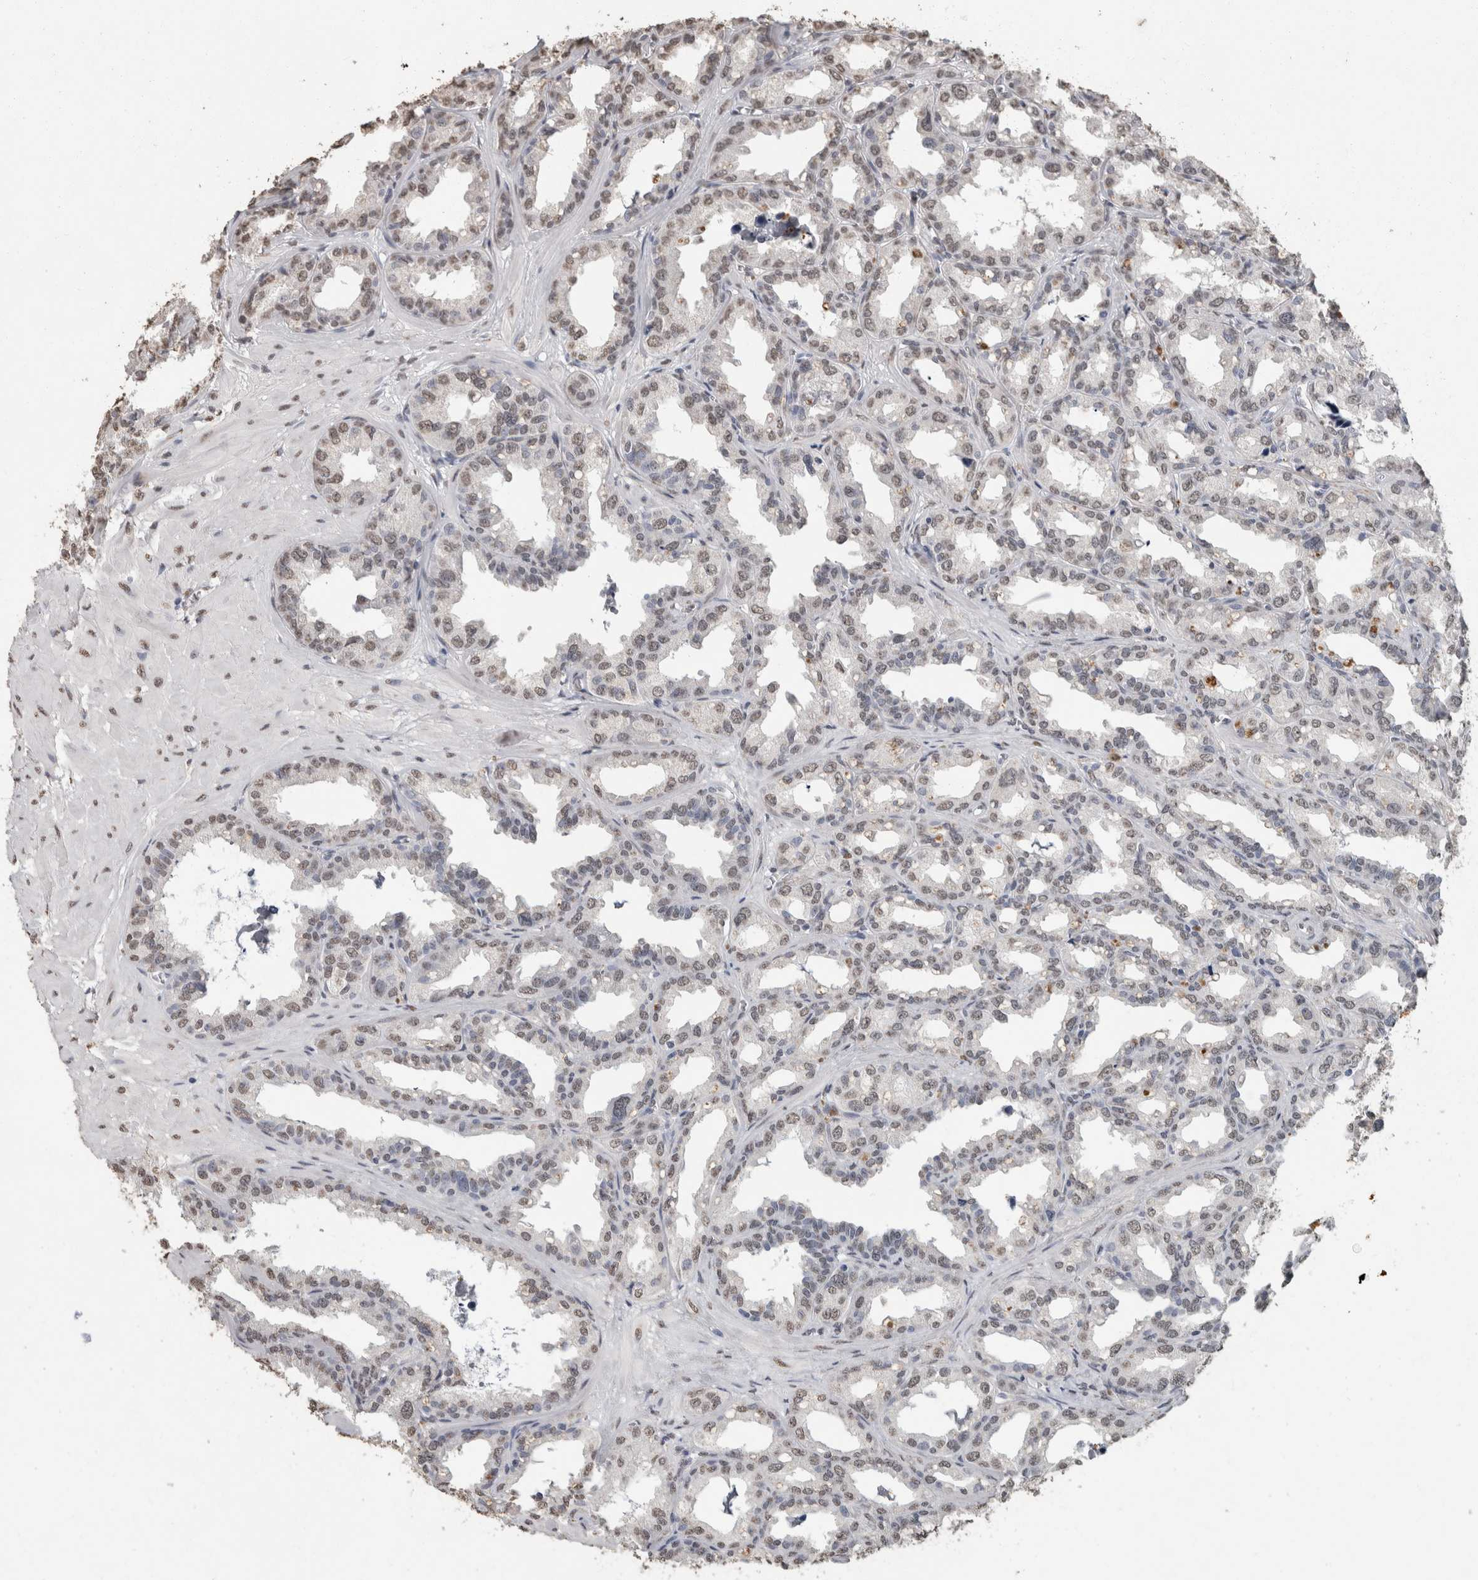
{"staining": {"intensity": "weak", "quantity": "25%-75%", "location": "nuclear"}, "tissue": "seminal vesicle", "cell_type": "Glandular cells", "image_type": "normal", "snomed": [{"axis": "morphology", "description": "Normal tissue, NOS"}, {"axis": "topography", "description": "Prostate"}, {"axis": "topography", "description": "Seminal veicle"}], "caption": "The immunohistochemical stain labels weak nuclear expression in glandular cells of benign seminal vesicle. (Brightfield microscopy of DAB IHC at high magnification).", "gene": "LTBP1", "patient": {"sex": "male", "age": 51}}